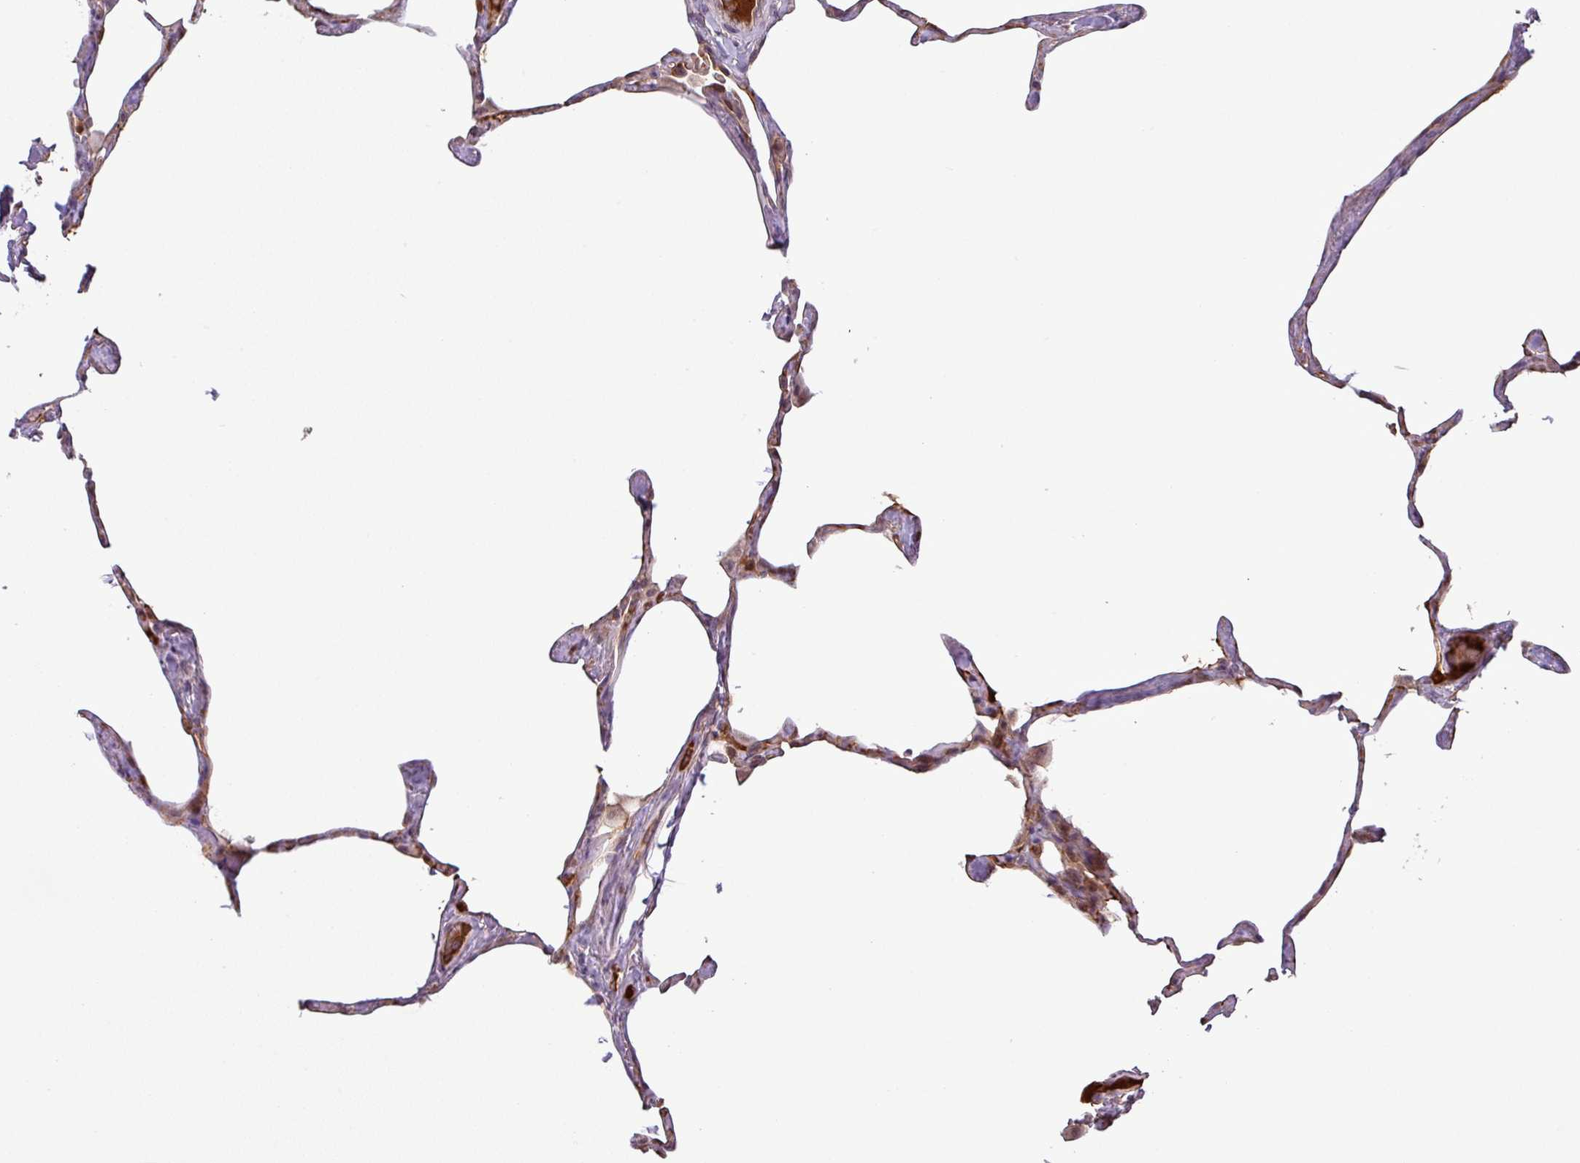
{"staining": {"intensity": "moderate", "quantity": "25%-75%", "location": "cytoplasmic/membranous,nuclear"}, "tissue": "lung", "cell_type": "Alveolar cells", "image_type": "normal", "snomed": [{"axis": "morphology", "description": "Normal tissue, NOS"}, {"axis": "topography", "description": "Lung"}], "caption": "Immunohistochemical staining of unremarkable lung displays 25%-75% levels of moderate cytoplasmic/membranous,nuclear protein staining in approximately 25%-75% of alveolar cells.", "gene": "PCDH1", "patient": {"sex": "male", "age": 65}}